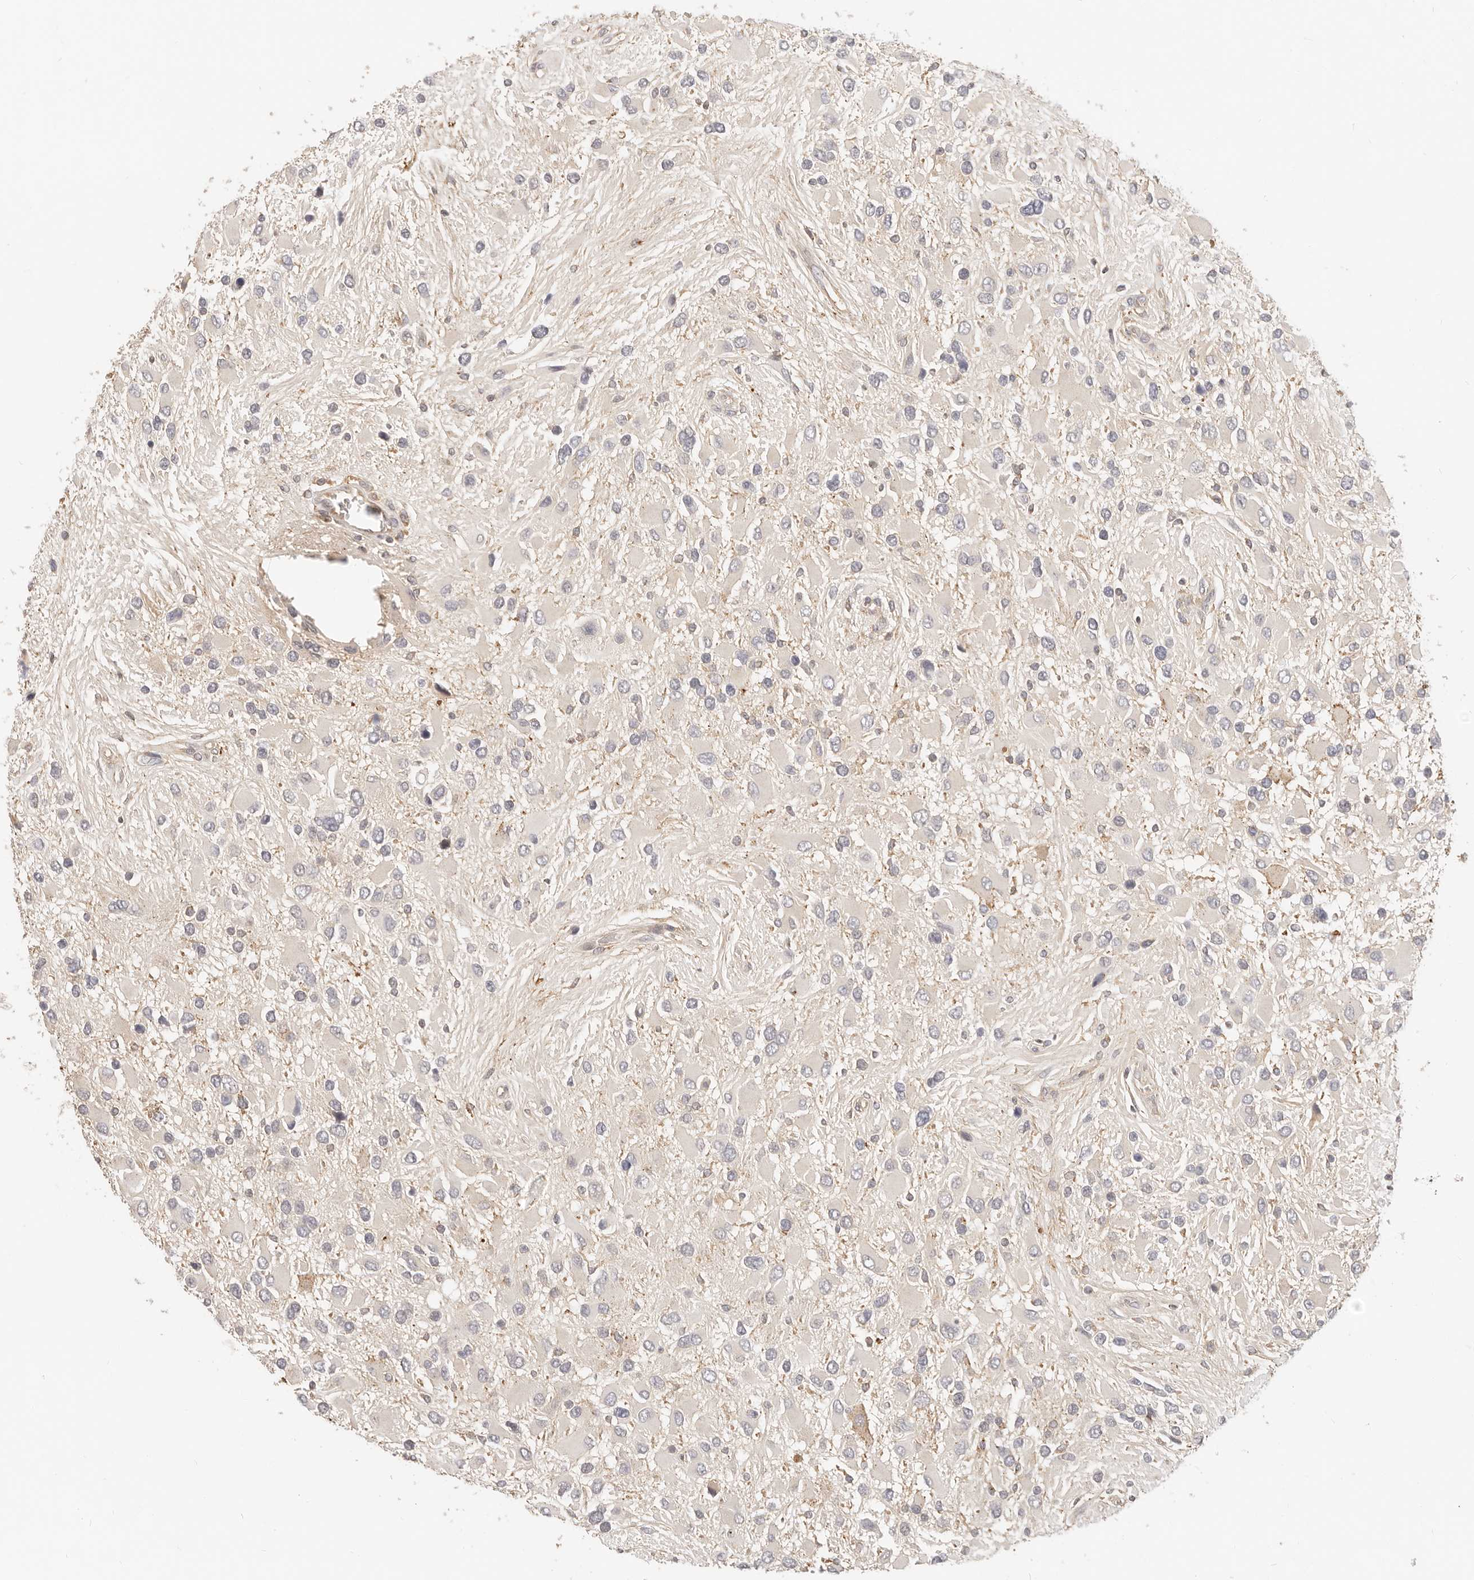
{"staining": {"intensity": "negative", "quantity": "none", "location": "none"}, "tissue": "glioma", "cell_type": "Tumor cells", "image_type": "cancer", "snomed": [{"axis": "morphology", "description": "Glioma, malignant, High grade"}, {"axis": "topography", "description": "Brain"}], "caption": "This photomicrograph is of glioma stained with IHC to label a protein in brown with the nuclei are counter-stained blue. There is no positivity in tumor cells. (DAB (3,3'-diaminobenzidine) IHC visualized using brightfield microscopy, high magnification).", "gene": "DTNBP1", "patient": {"sex": "male", "age": 53}}